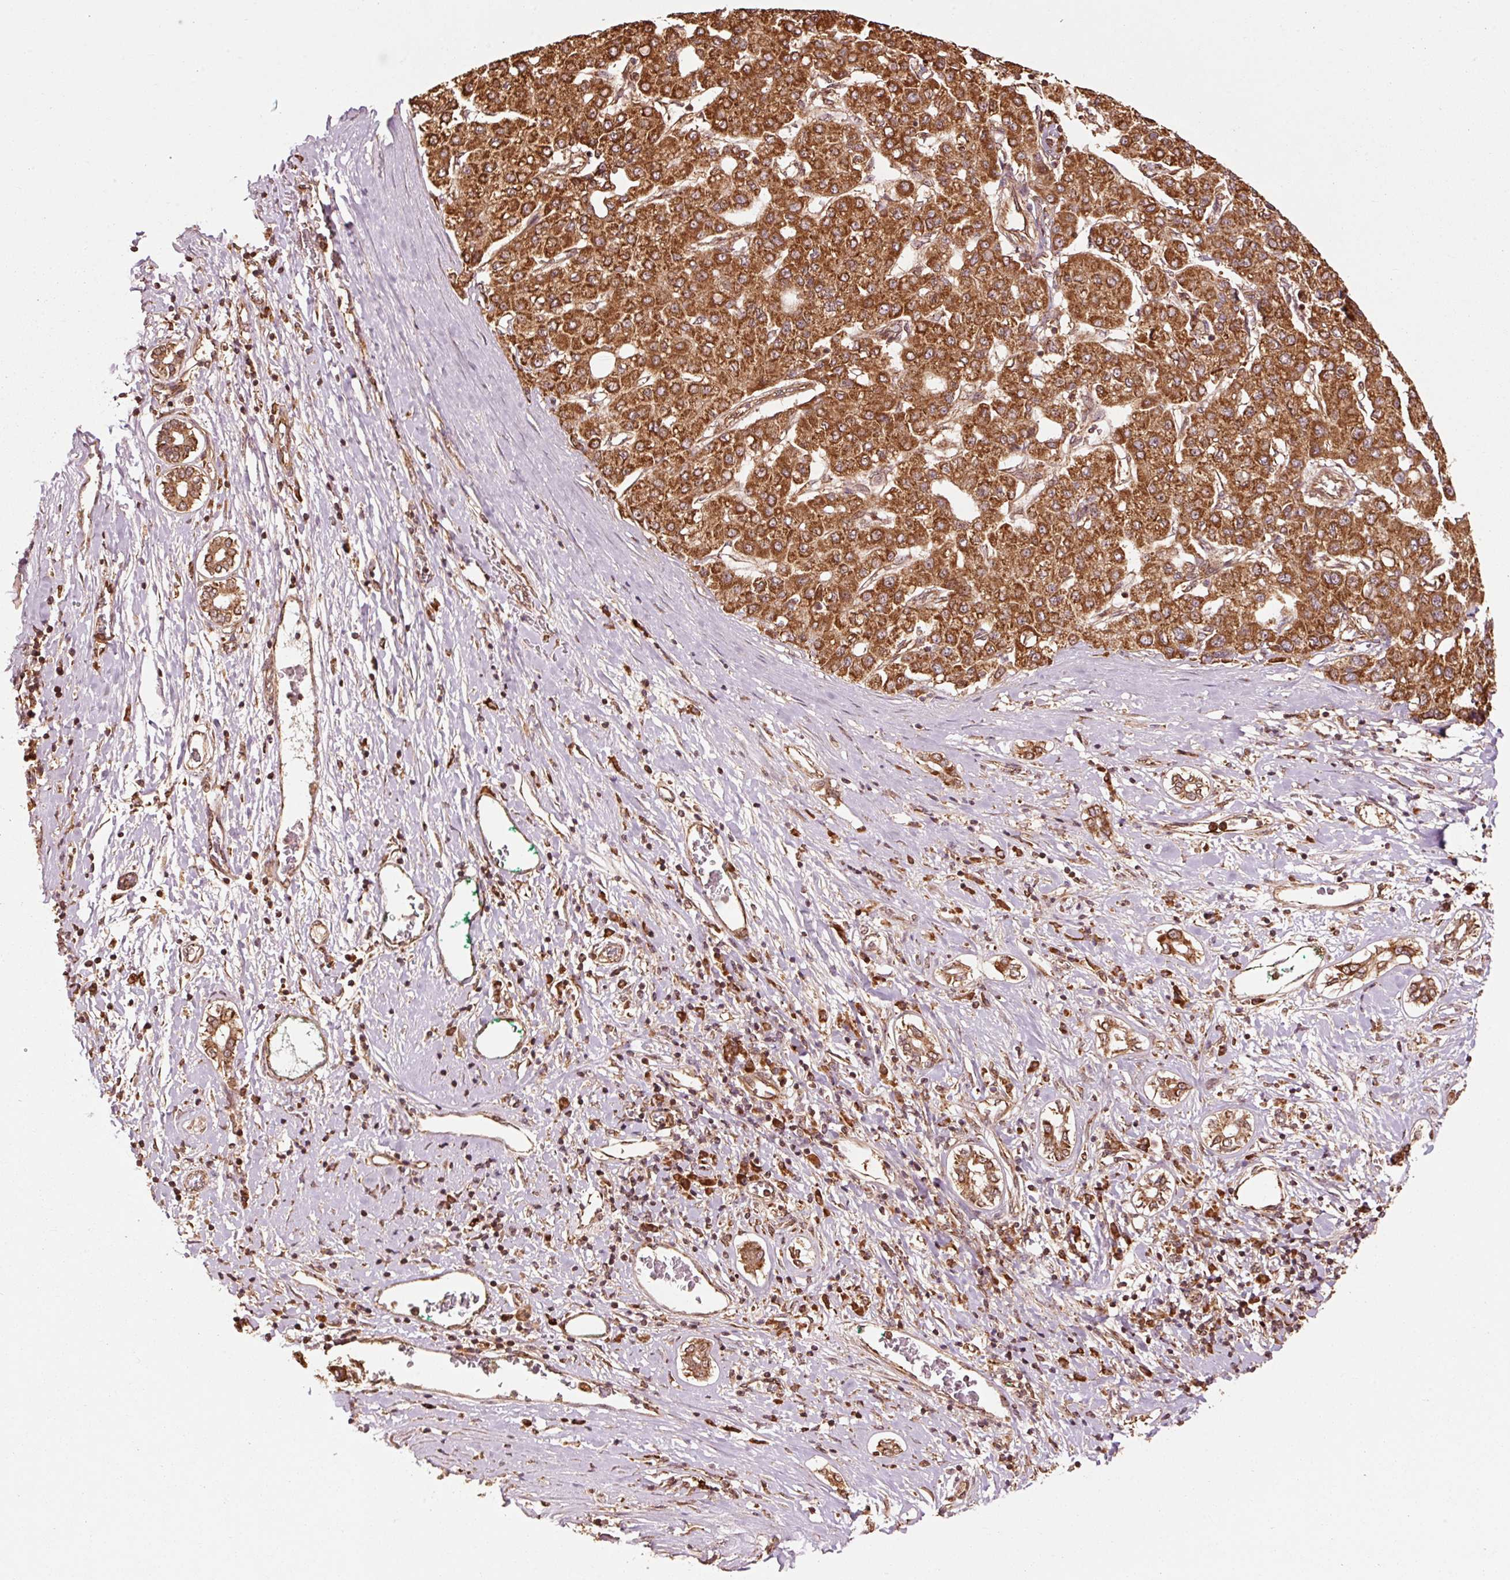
{"staining": {"intensity": "strong", "quantity": ">75%", "location": "cytoplasmic/membranous"}, "tissue": "liver cancer", "cell_type": "Tumor cells", "image_type": "cancer", "snomed": [{"axis": "morphology", "description": "Carcinoma, Hepatocellular, NOS"}, {"axis": "topography", "description": "Liver"}], "caption": "This photomicrograph shows hepatocellular carcinoma (liver) stained with immunohistochemistry (IHC) to label a protein in brown. The cytoplasmic/membranous of tumor cells show strong positivity for the protein. Nuclei are counter-stained blue.", "gene": "MRPL16", "patient": {"sex": "male", "age": 65}}